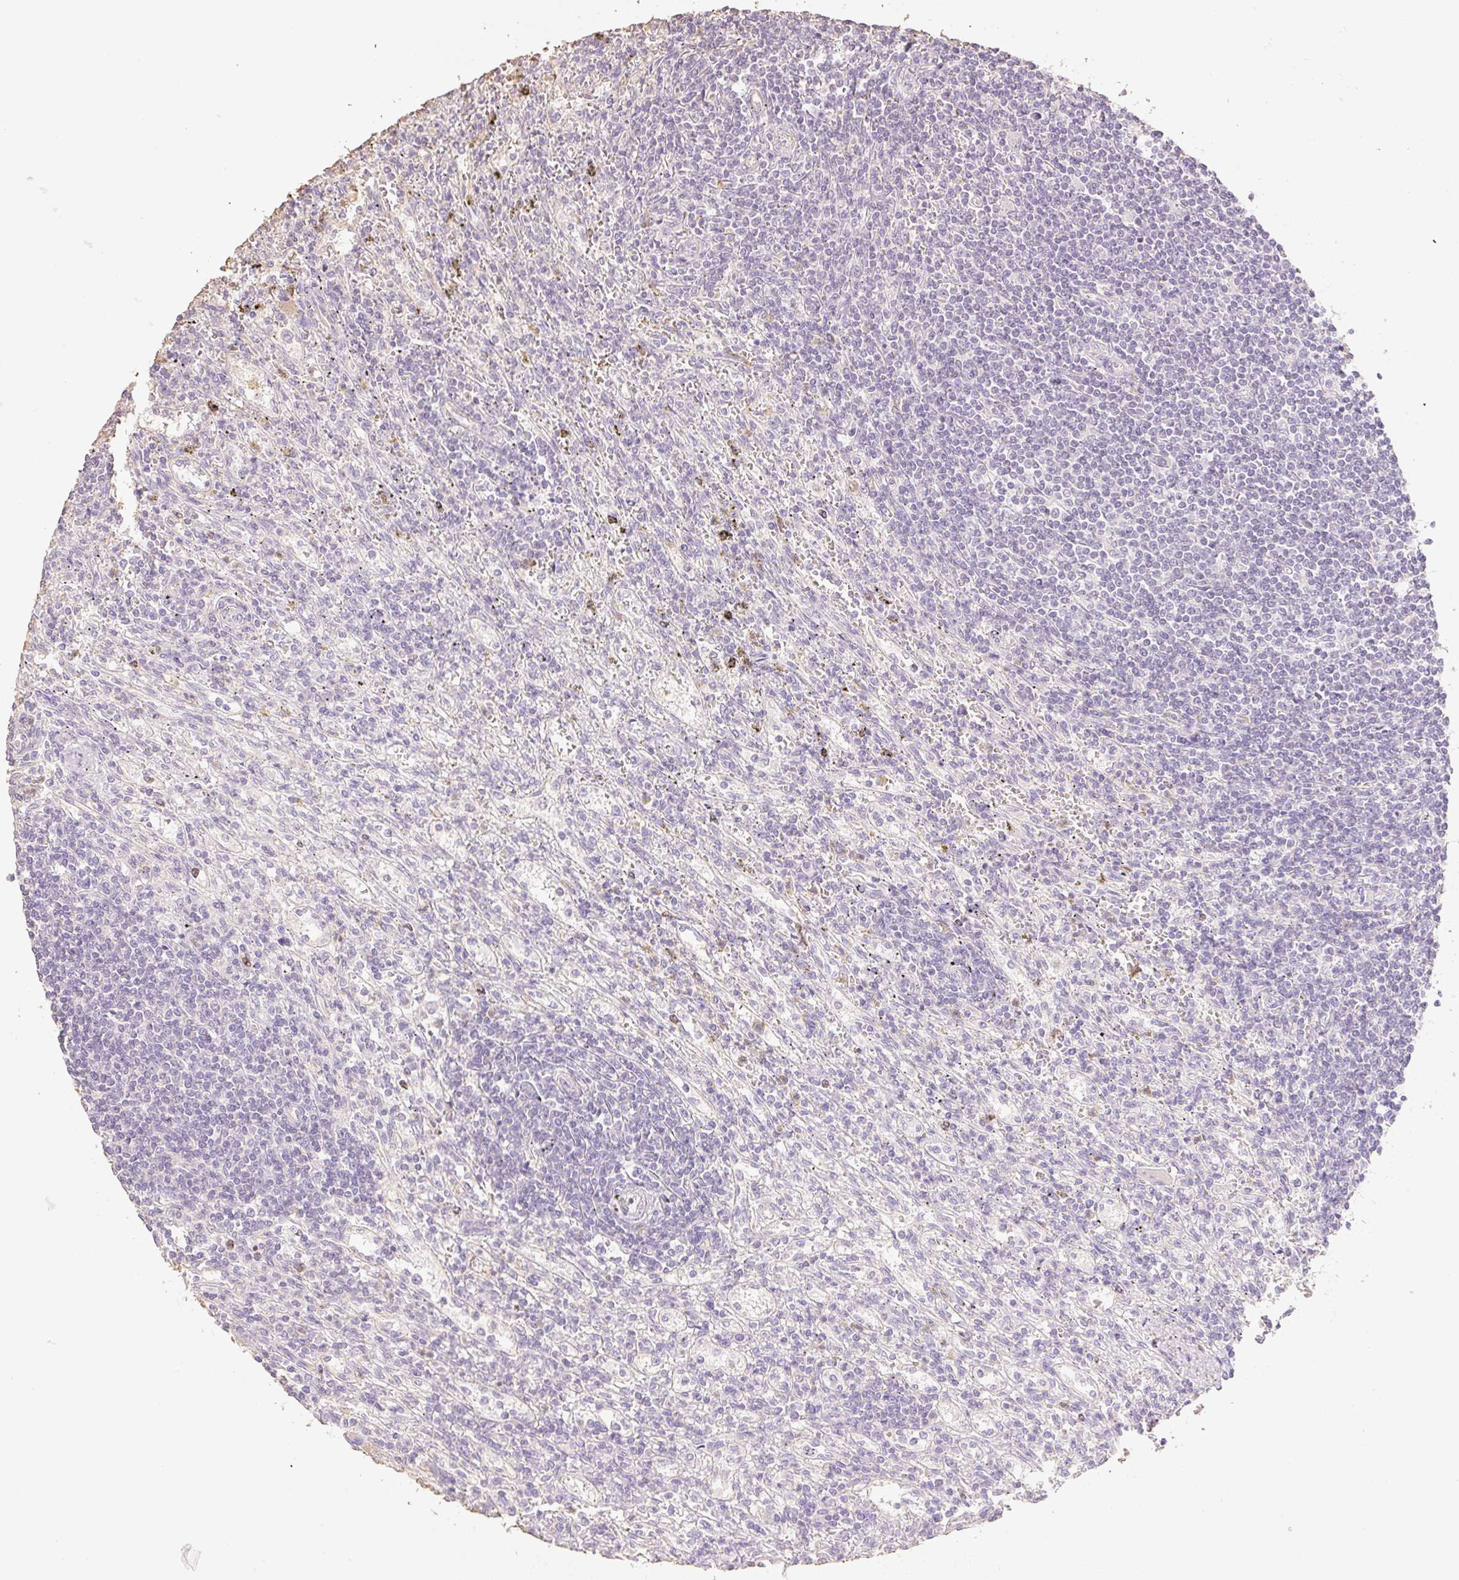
{"staining": {"intensity": "negative", "quantity": "none", "location": "none"}, "tissue": "lymphoma", "cell_type": "Tumor cells", "image_type": "cancer", "snomed": [{"axis": "morphology", "description": "Malignant lymphoma, non-Hodgkin's type, Low grade"}, {"axis": "topography", "description": "Spleen"}], "caption": "The image reveals no significant staining in tumor cells of lymphoma.", "gene": "MBOAT7", "patient": {"sex": "male", "age": 76}}